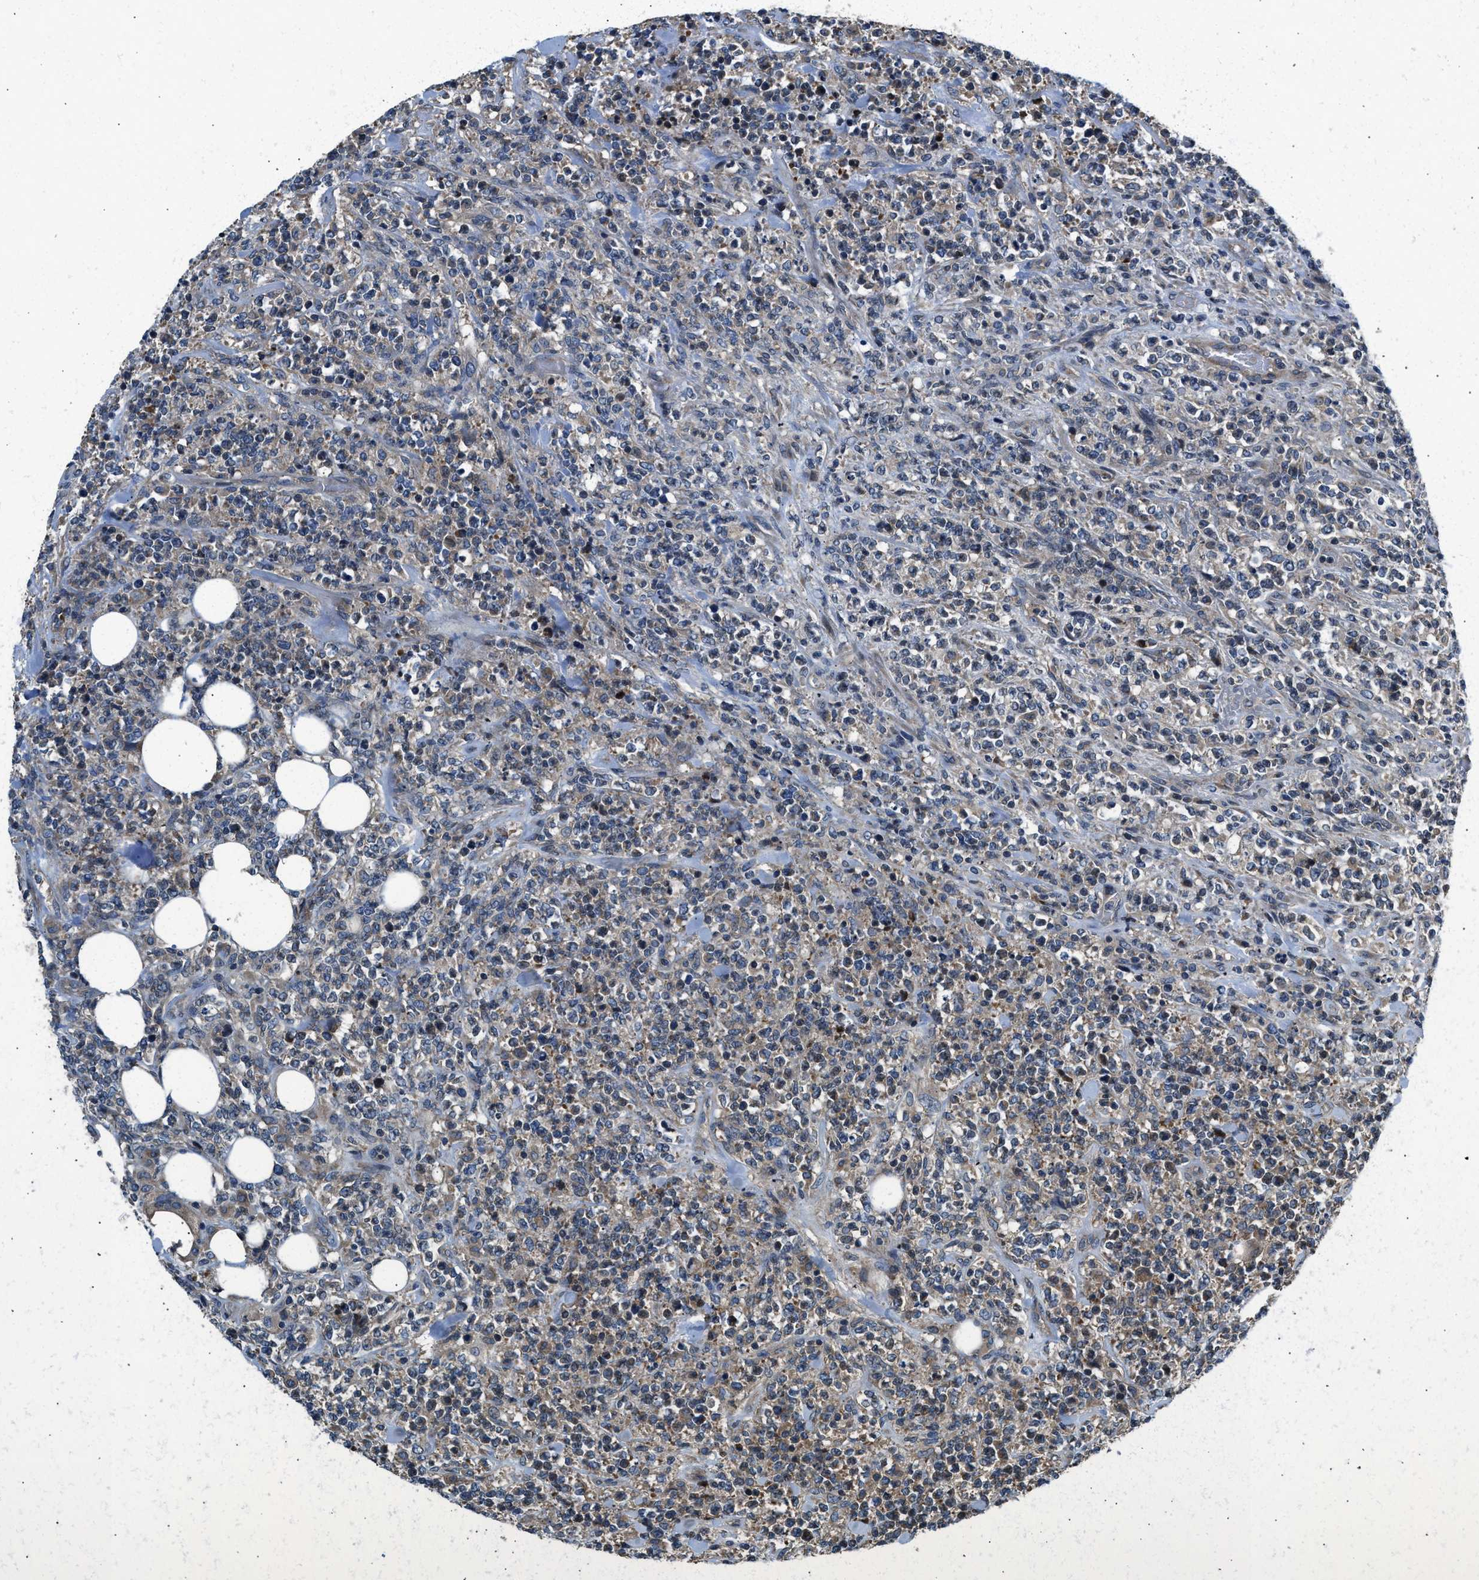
{"staining": {"intensity": "moderate", "quantity": "<25%", "location": "cytoplasmic/membranous"}, "tissue": "lymphoma", "cell_type": "Tumor cells", "image_type": "cancer", "snomed": [{"axis": "morphology", "description": "Malignant lymphoma, non-Hodgkin's type, High grade"}, {"axis": "topography", "description": "Soft tissue"}], "caption": "A high-resolution photomicrograph shows IHC staining of lymphoma, which shows moderate cytoplasmic/membranous staining in about <25% of tumor cells.", "gene": "IL3RA", "patient": {"sex": "male", "age": 18}}